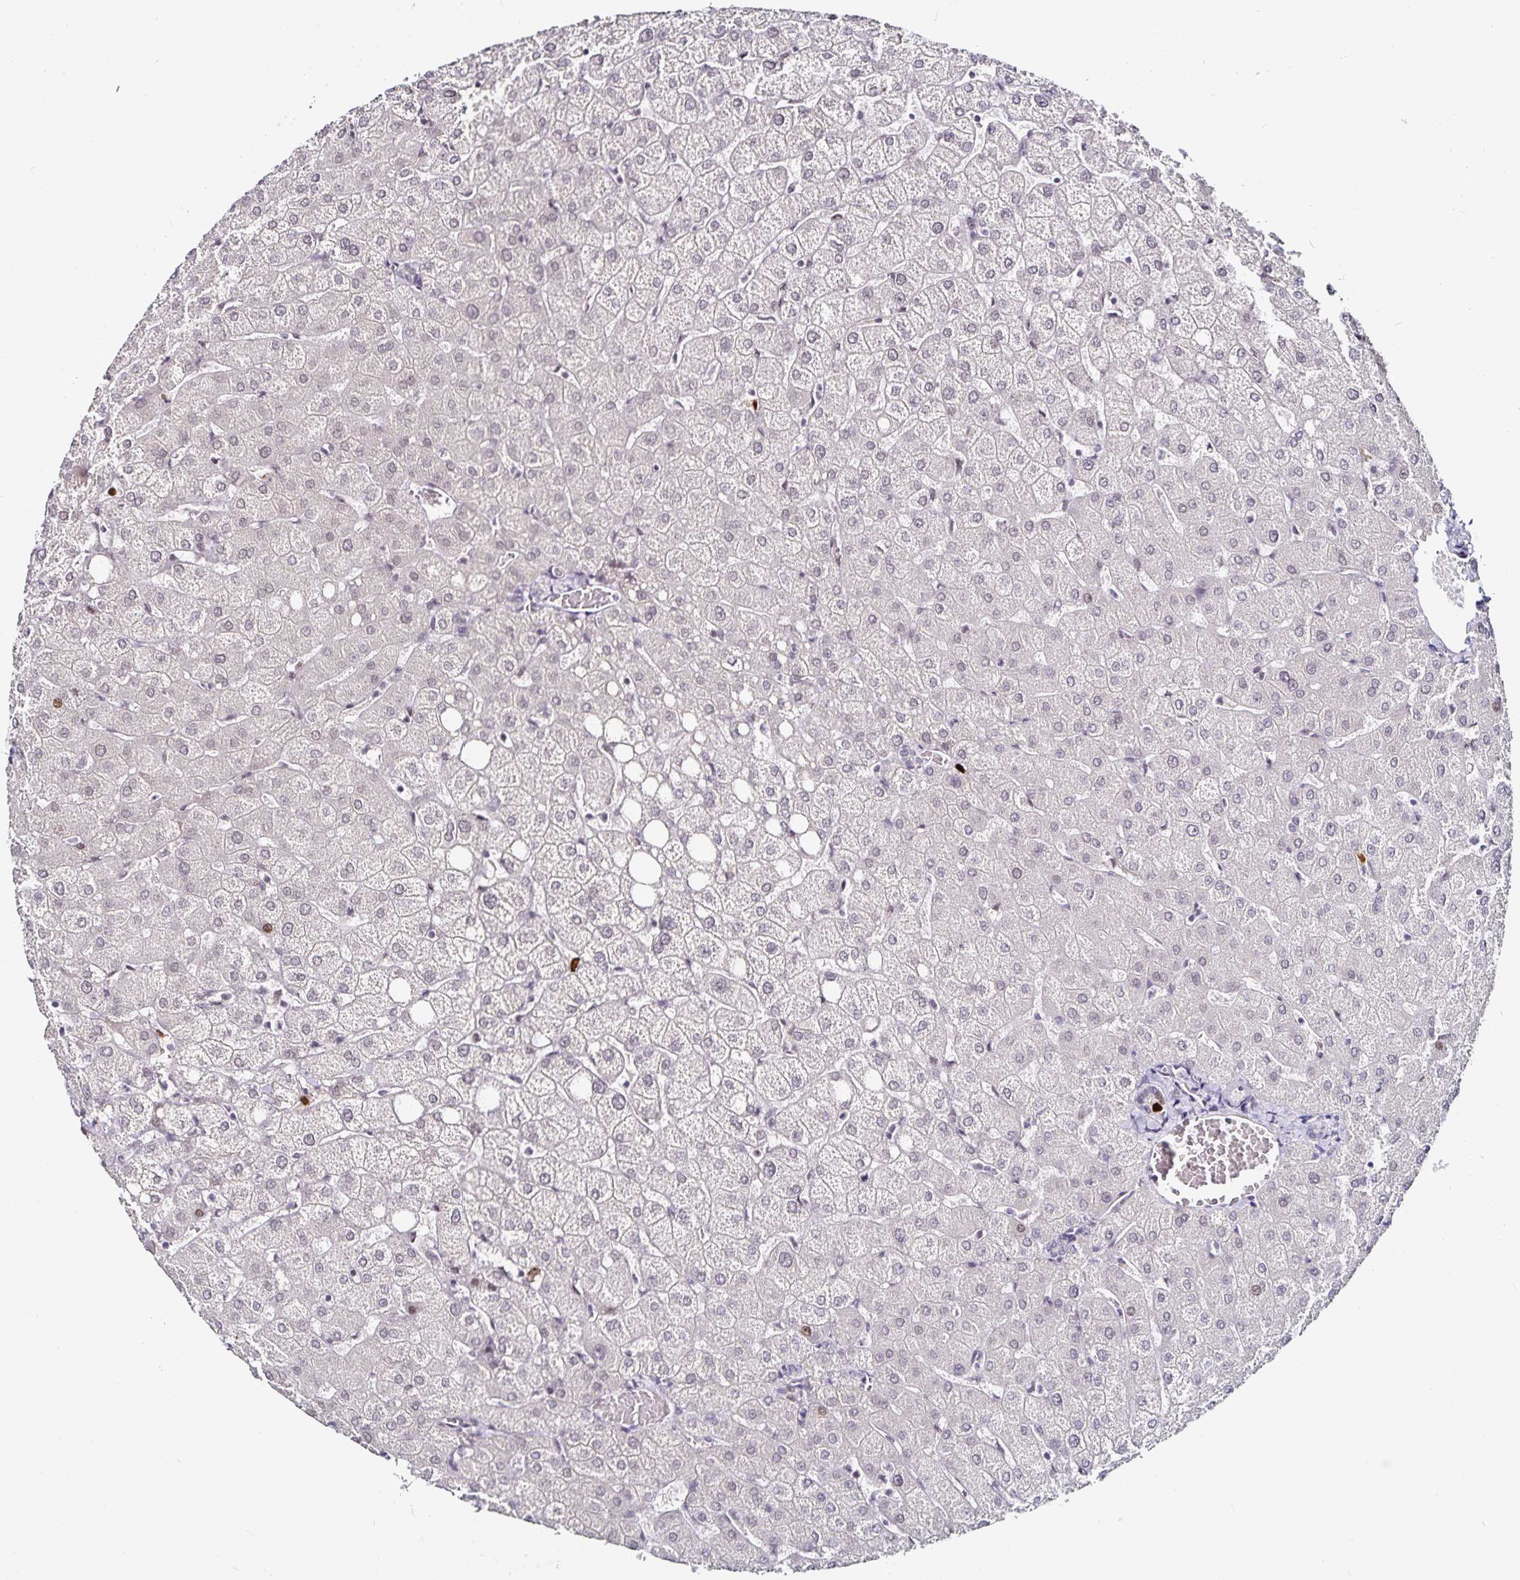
{"staining": {"intensity": "strong", "quantity": "<25%", "location": "nuclear"}, "tissue": "liver", "cell_type": "Cholangiocytes", "image_type": "normal", "snomed": [{"axis": "morphology", "description": "Normal tissue, NOS"}, {"axis": "topography", "description": "Liver"}], "caption": "A medium amount of strong nuclear positivity is appreciated in about <25% of cholangiocytes in unremarkable liver.", "gene": "ANLN", "patient": {"sex": "female", "age": 54}}